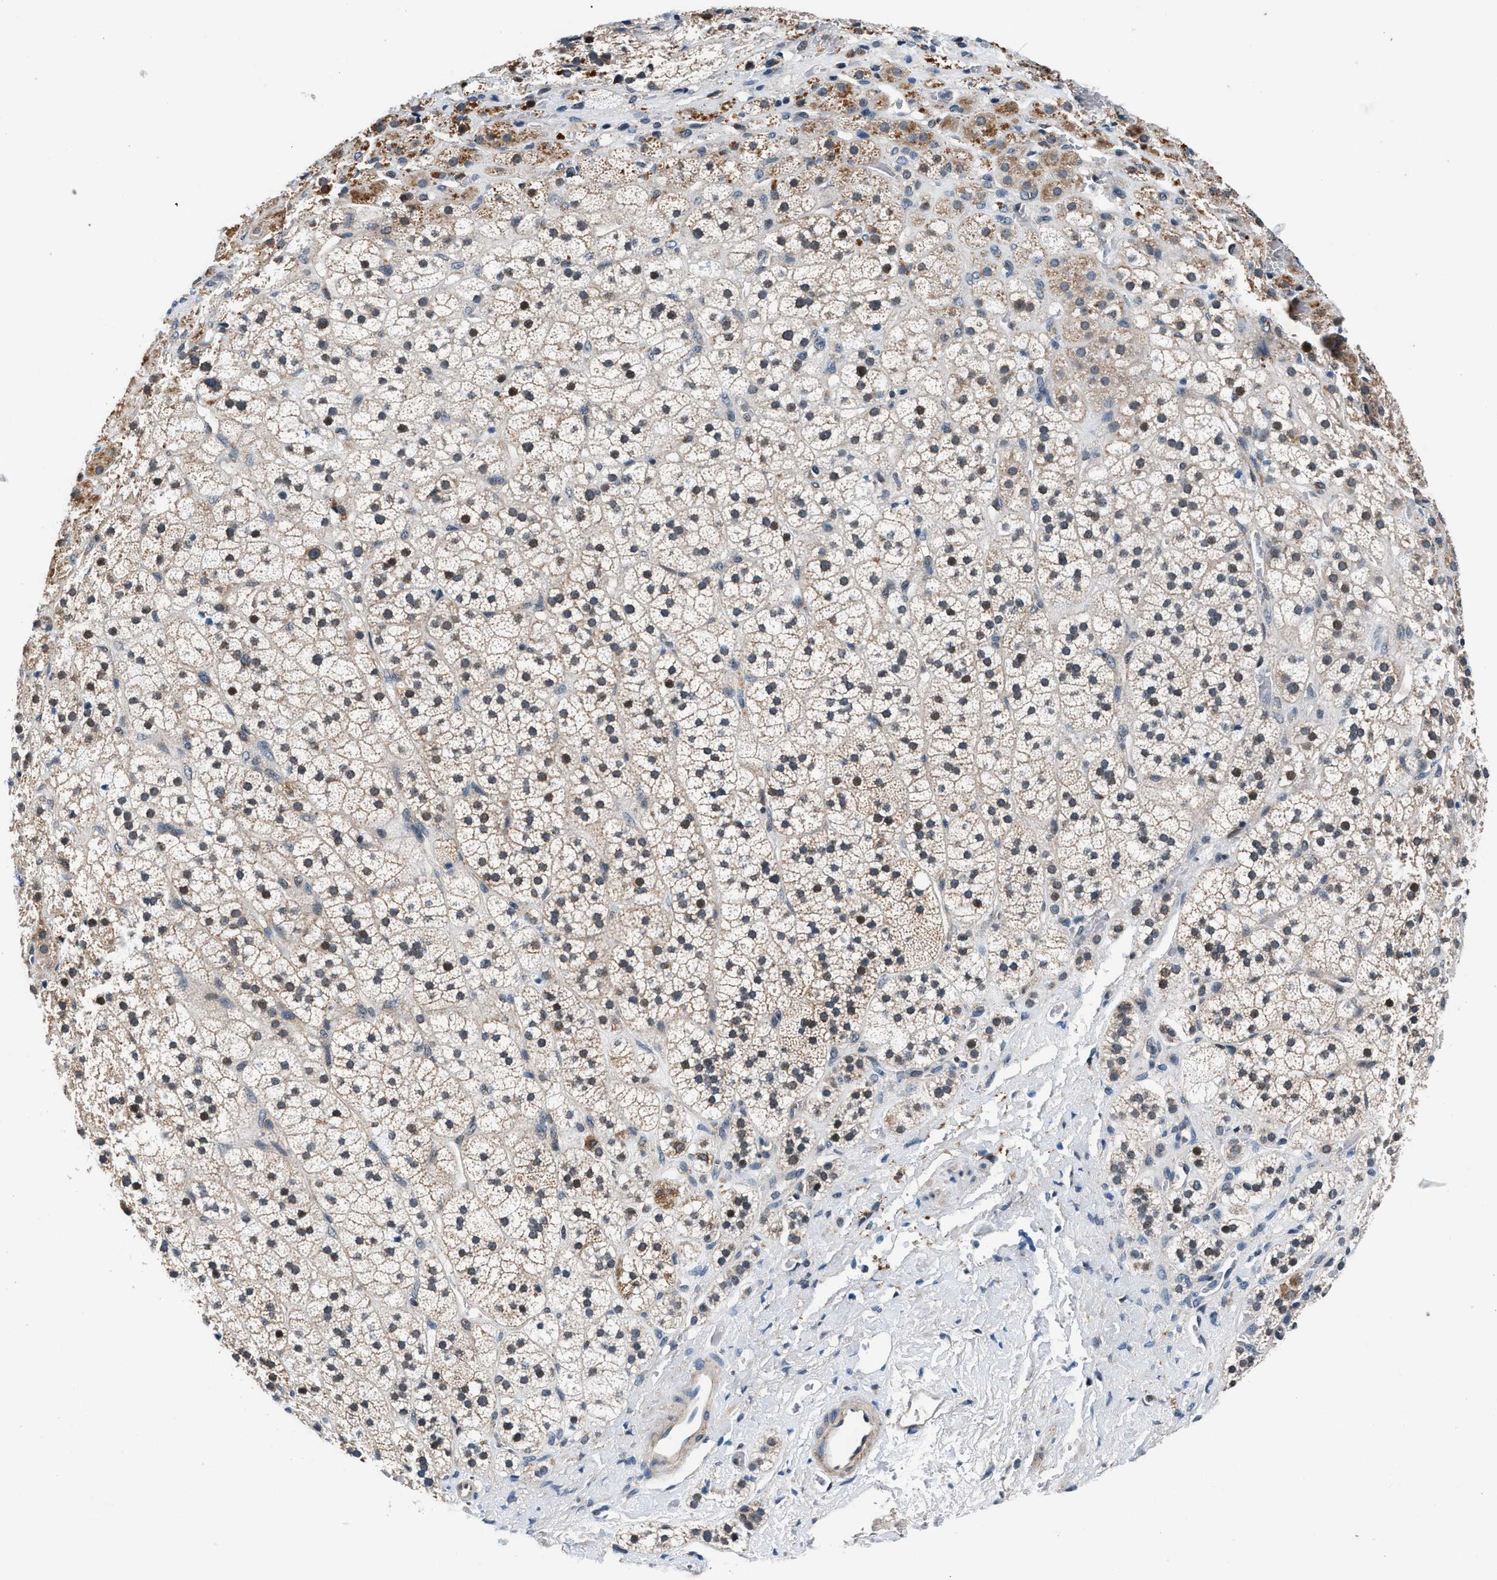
{"staining": {"intensity": "weak", "quantity": "25%-75%", "location": "cytoplasmic/membranous,nuclear"}, "tissue": "adrenal gland", "cell_type": "Glandular cells", "image_type": "normal", "snomed": [{"axis": "morphology", "description": "Normal tissue, NOS"}, {"axis": "topography", "description": "Adrenal gland"}], "caption": "Protein expression analysis of normal human adrenal gland reveals weak cytoplasmic/membranous,nuclear staining in about 25%-75% of glandular cells. (brown staining indicates protein expression, while blue staining denotes nuclei).", "gene": "PRRC2B", "patient": {"sex": "male", "age": 56}}